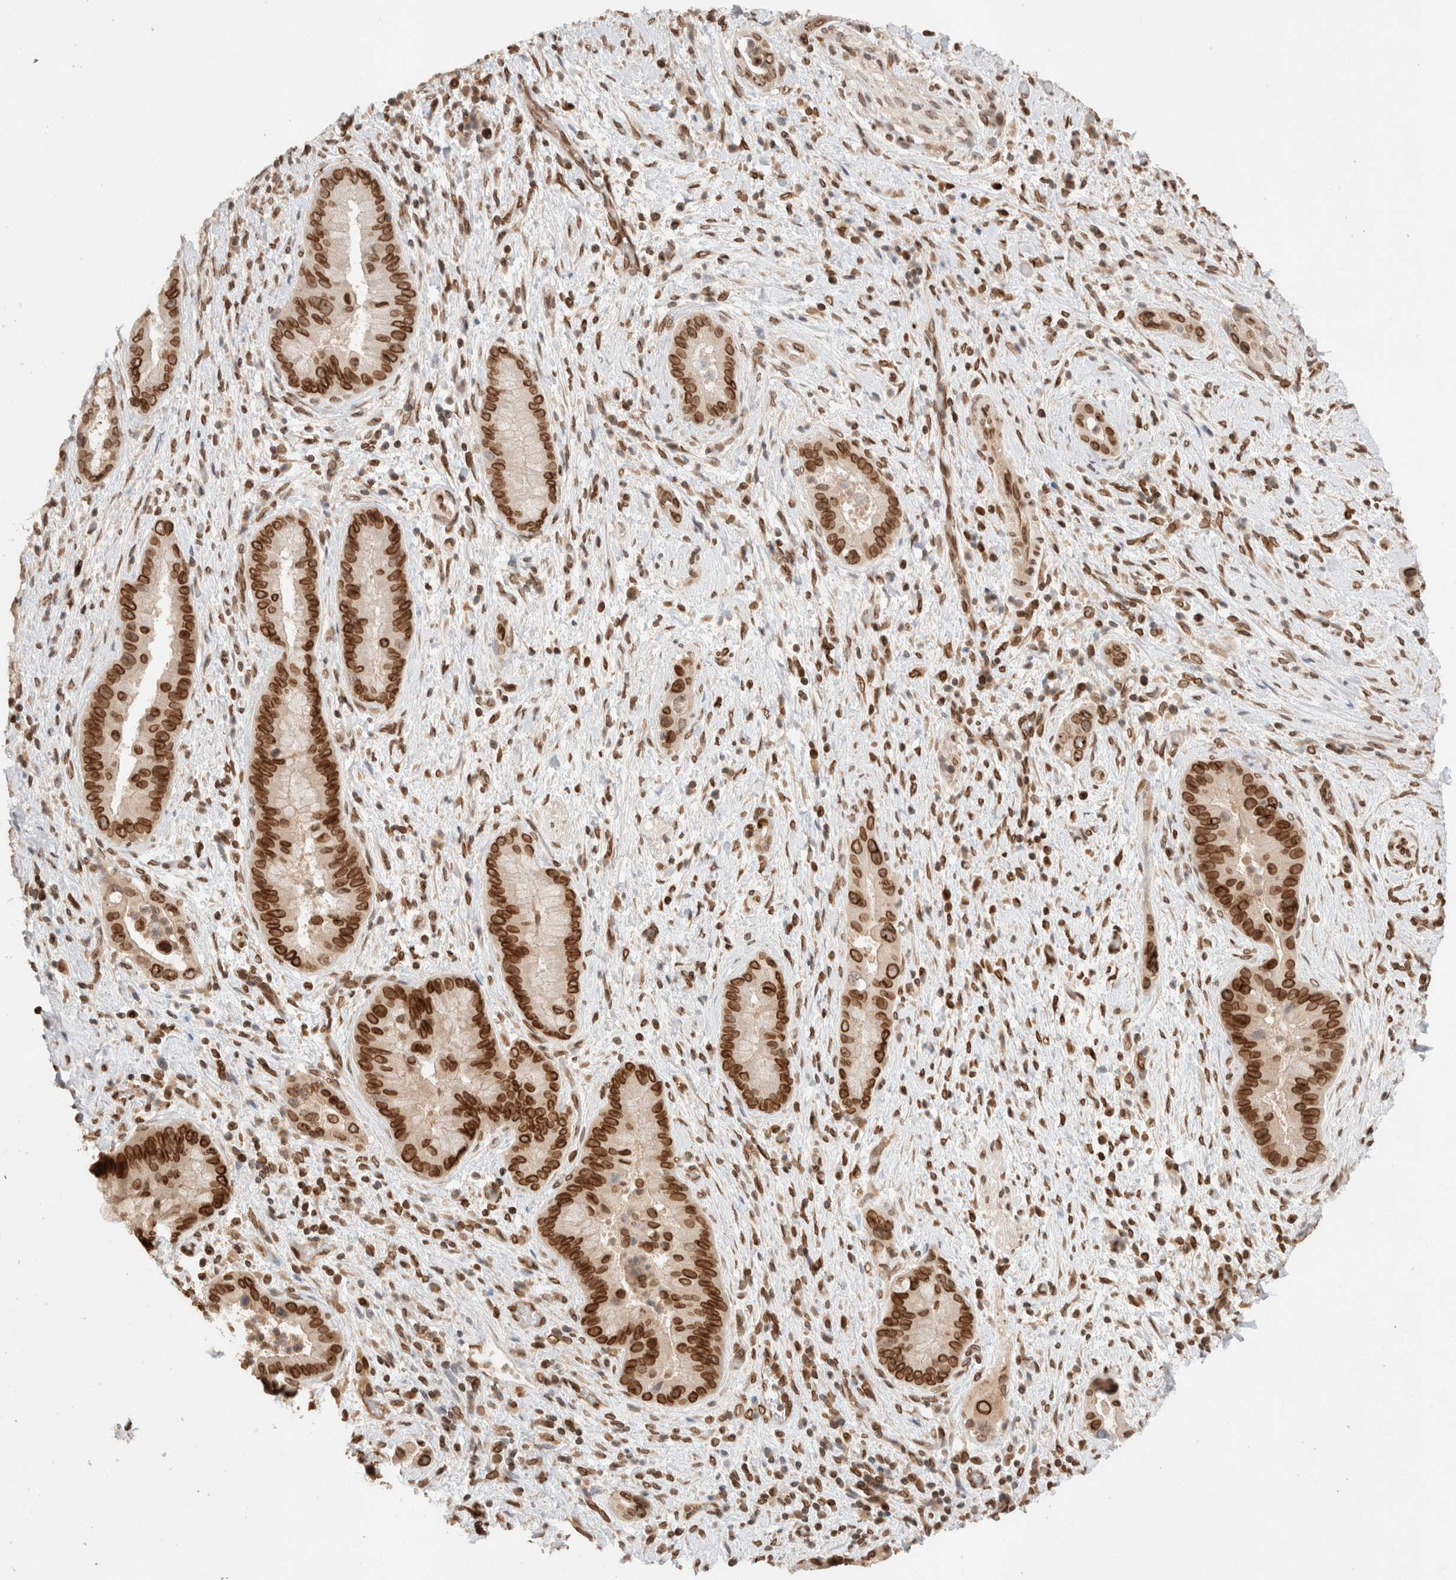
{"staining": {"intensity": "strong", "quantity": ">75%", "location": "cytoplasmic/membranous,nuclear"}, "tissue": "liver cancer", "cell_type": "Tumor cells", "image_type": "cancer", "snomed": [{"axis": "morphology", "description": "Cholangiocarcinoma"}, {"axis": "topography", "description": "Liver"}], "caption": "This is an image of IHC staining of liver cancer (cholangiocarcinoma), which shows strong positivity in the cytoplasmic/membranous and nuclear of tumor cells.", "gene": "TPR", "patient": {"sex": "female", "age": 54}}